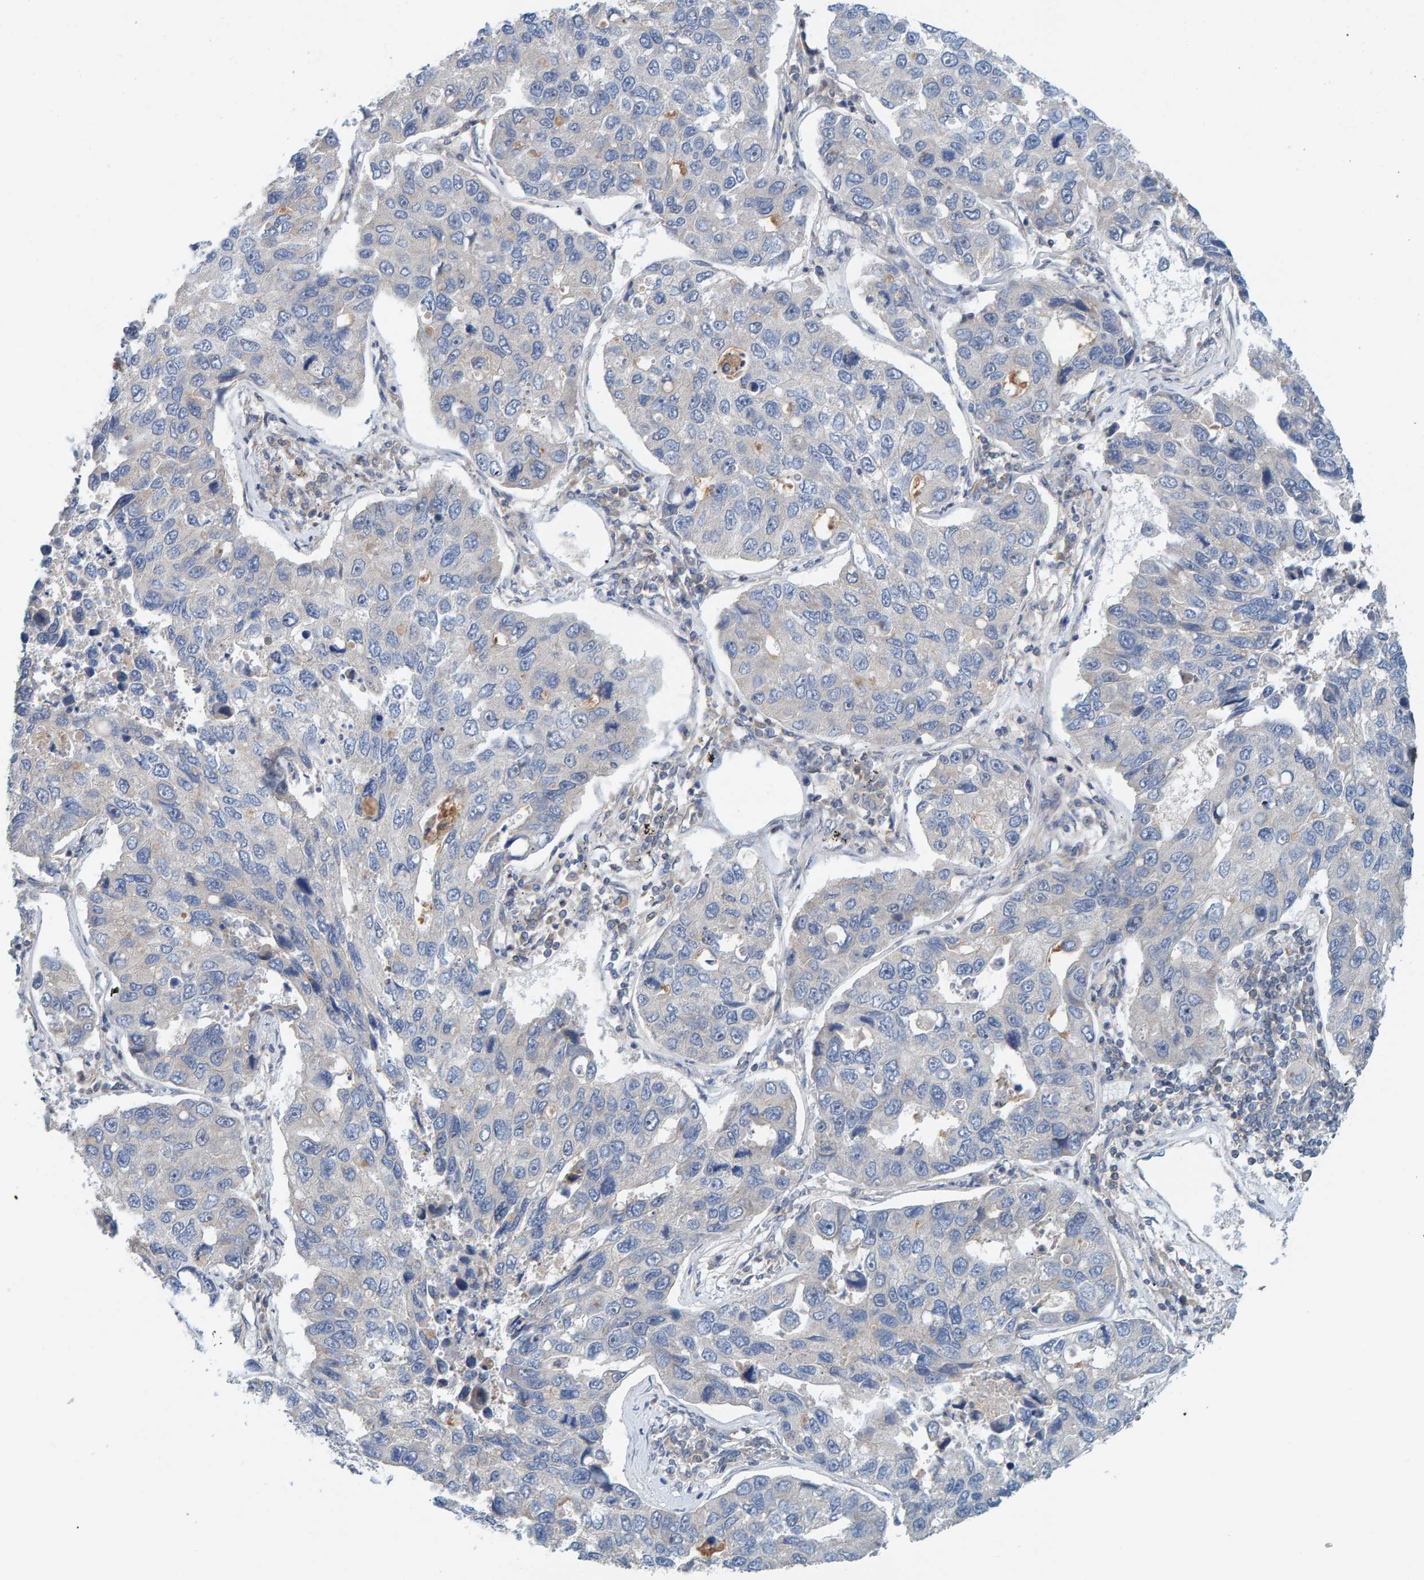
{"staining": {"intensity": "negative", "quantity": "none", "location": "none"}, "tissue": "lung cancer", "cell_type": "Tumor cells", "image_type": "cancer", "snomed": [{"axis": "morphology", "description": "Adenocarcinoma, NOS"}, {"axis": "topography", "description": "Lung"}], "caption": "Protein analysis of lung adenocarcinoma displays no significant positivity in tumor cells.", "gene": "CCM2", "patient": {"sex": "male", "age": 64}}